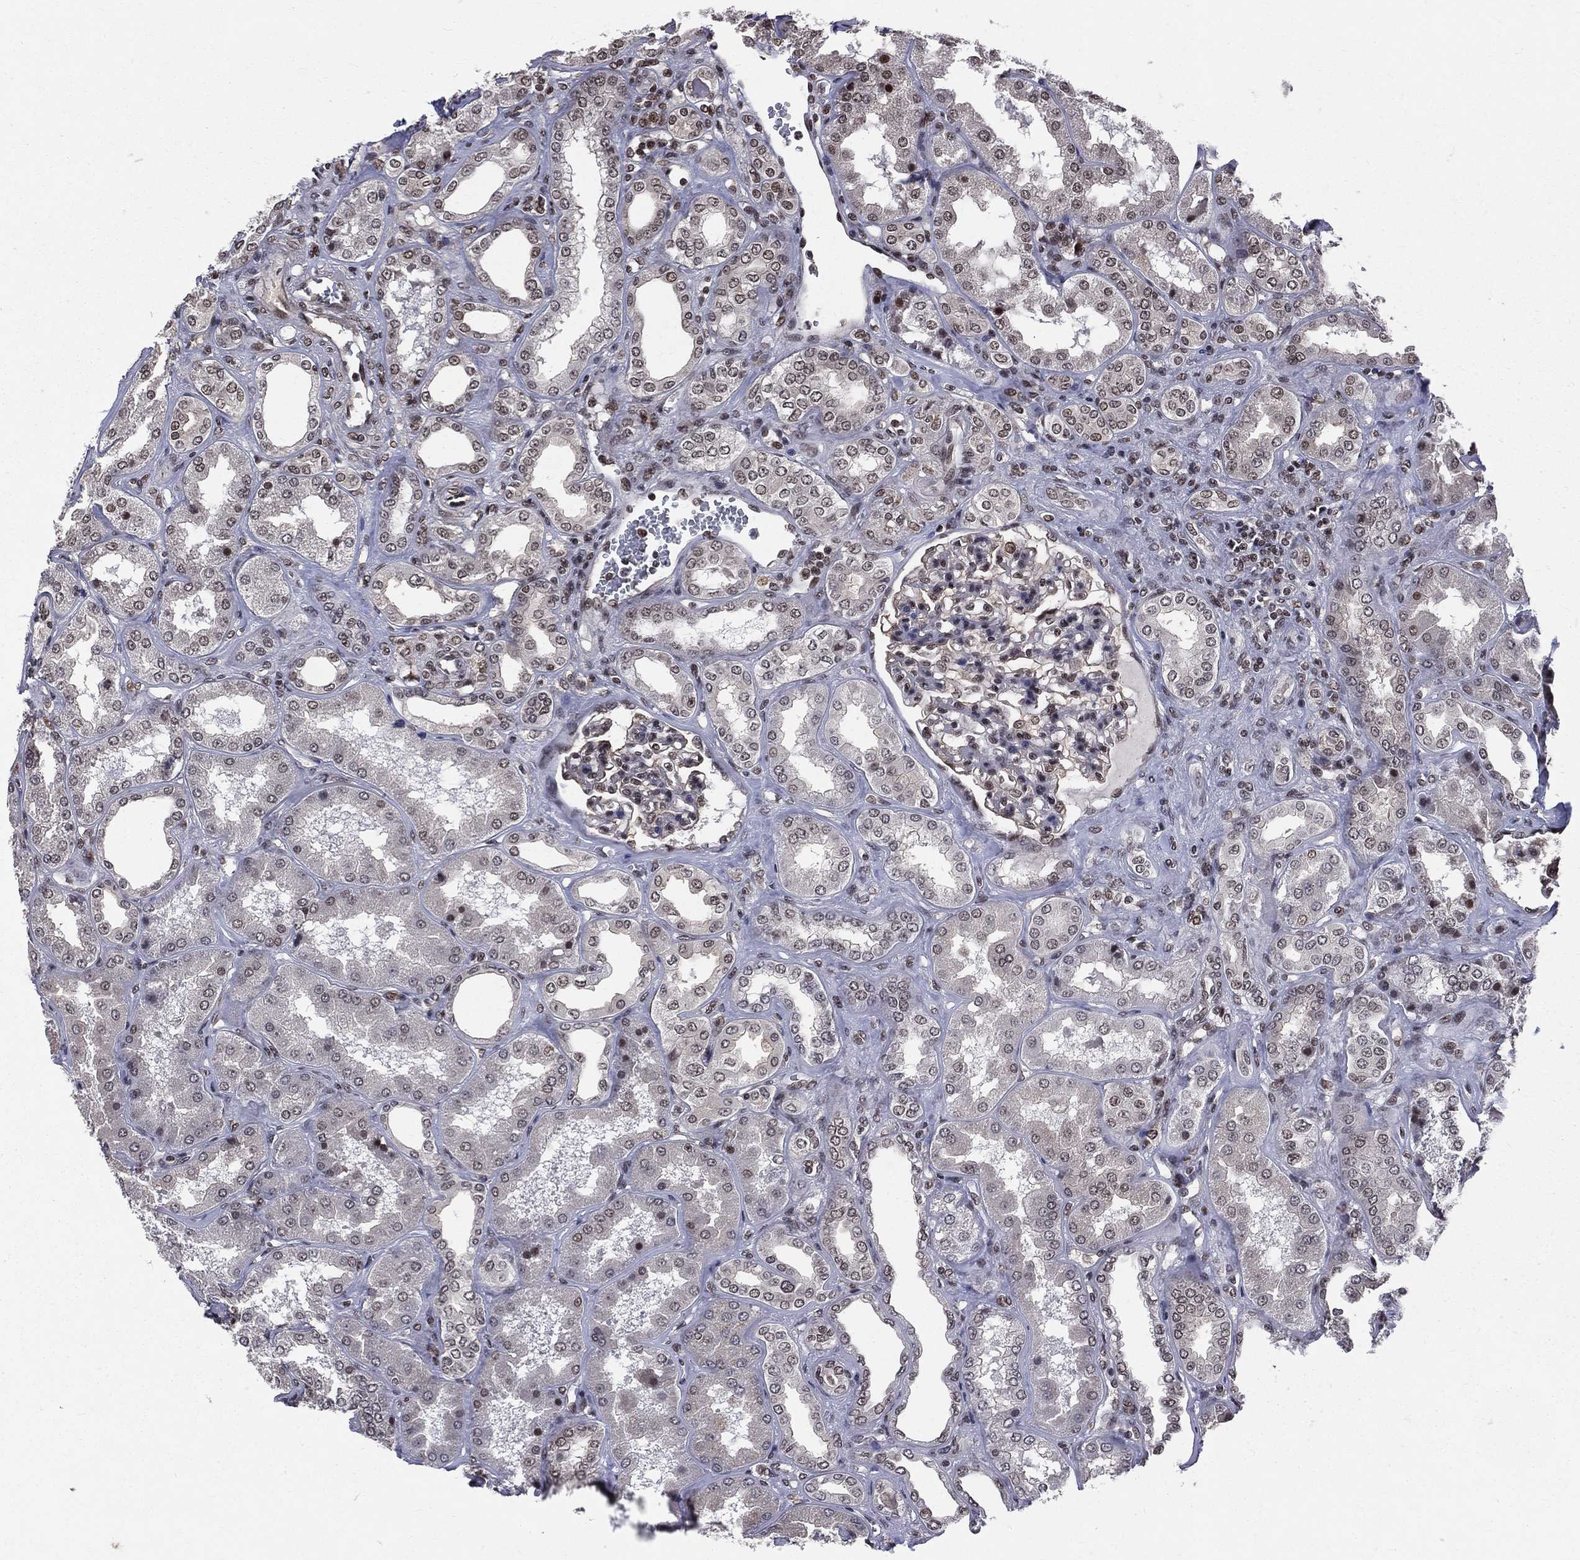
{"staining": {"intensity": "strong", "quantity": ">75%", "location": "nuclear"}, "tissue": "kidney", "cell_type": "Cells in glomeruli", "image_type": "normal", "snomed": [{"axis": "morphology", "description": "Normal tissue, NOS"}, {"axis": "topography", "description": "Kidney"}], "caption": "DAB immunohistochemical staining of normal human kidney shows strong nuclear protein positivity in approximately >75% of cells in glomeruli.", "gene": "SMC3", "patient": {"sex": "female", "age": 56}}